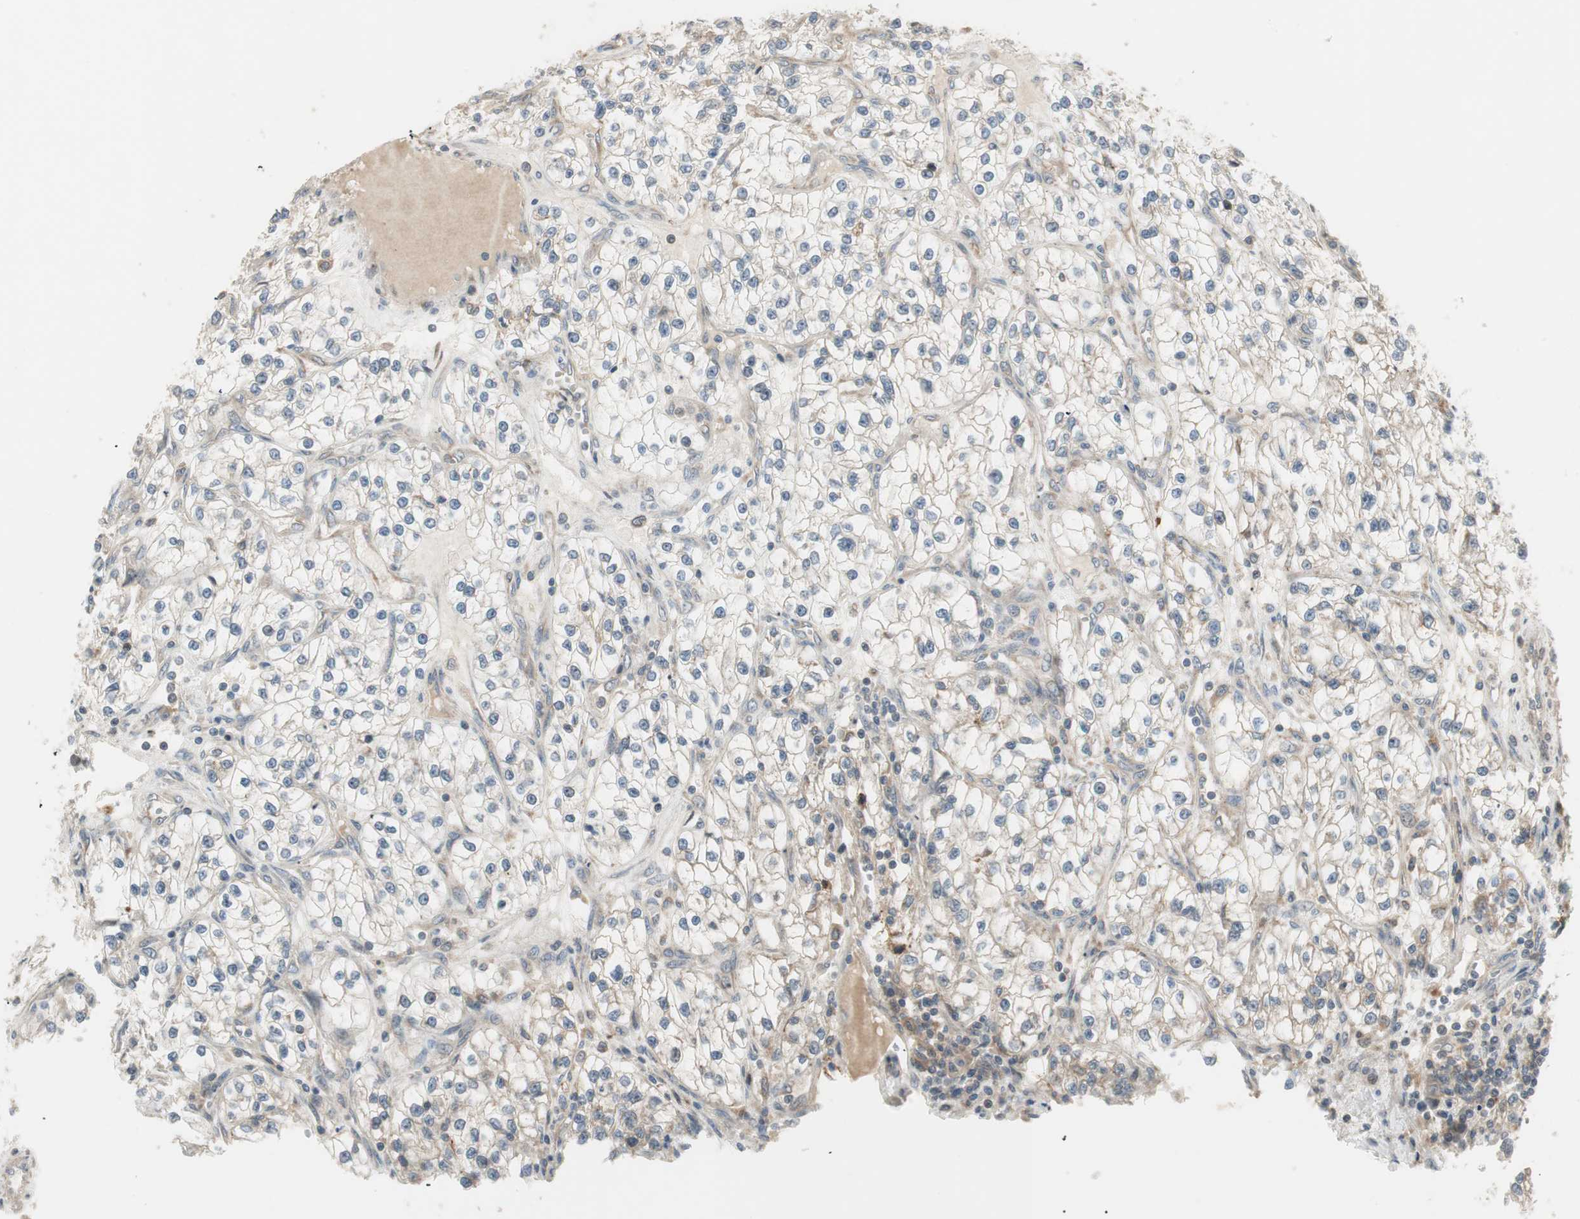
{"staining": {"intensity": "negative", "quantity": "none", "location": "none"}, "tissue": "renal cancer", "cell_type": "Tumor cells", "image_type": "cancer", "snomed": [{"axis": "morphology", "description": "Adenocarcinoma, NOS"}, {"axis": "topography", "description": "Kidney"}], "caption": "Human renal cancer stained for a protein using immunohistochemistry reveals no staining in tumor cells.", "gene": "SFRP1", "patient": {"sex": "female", "age": 57}}